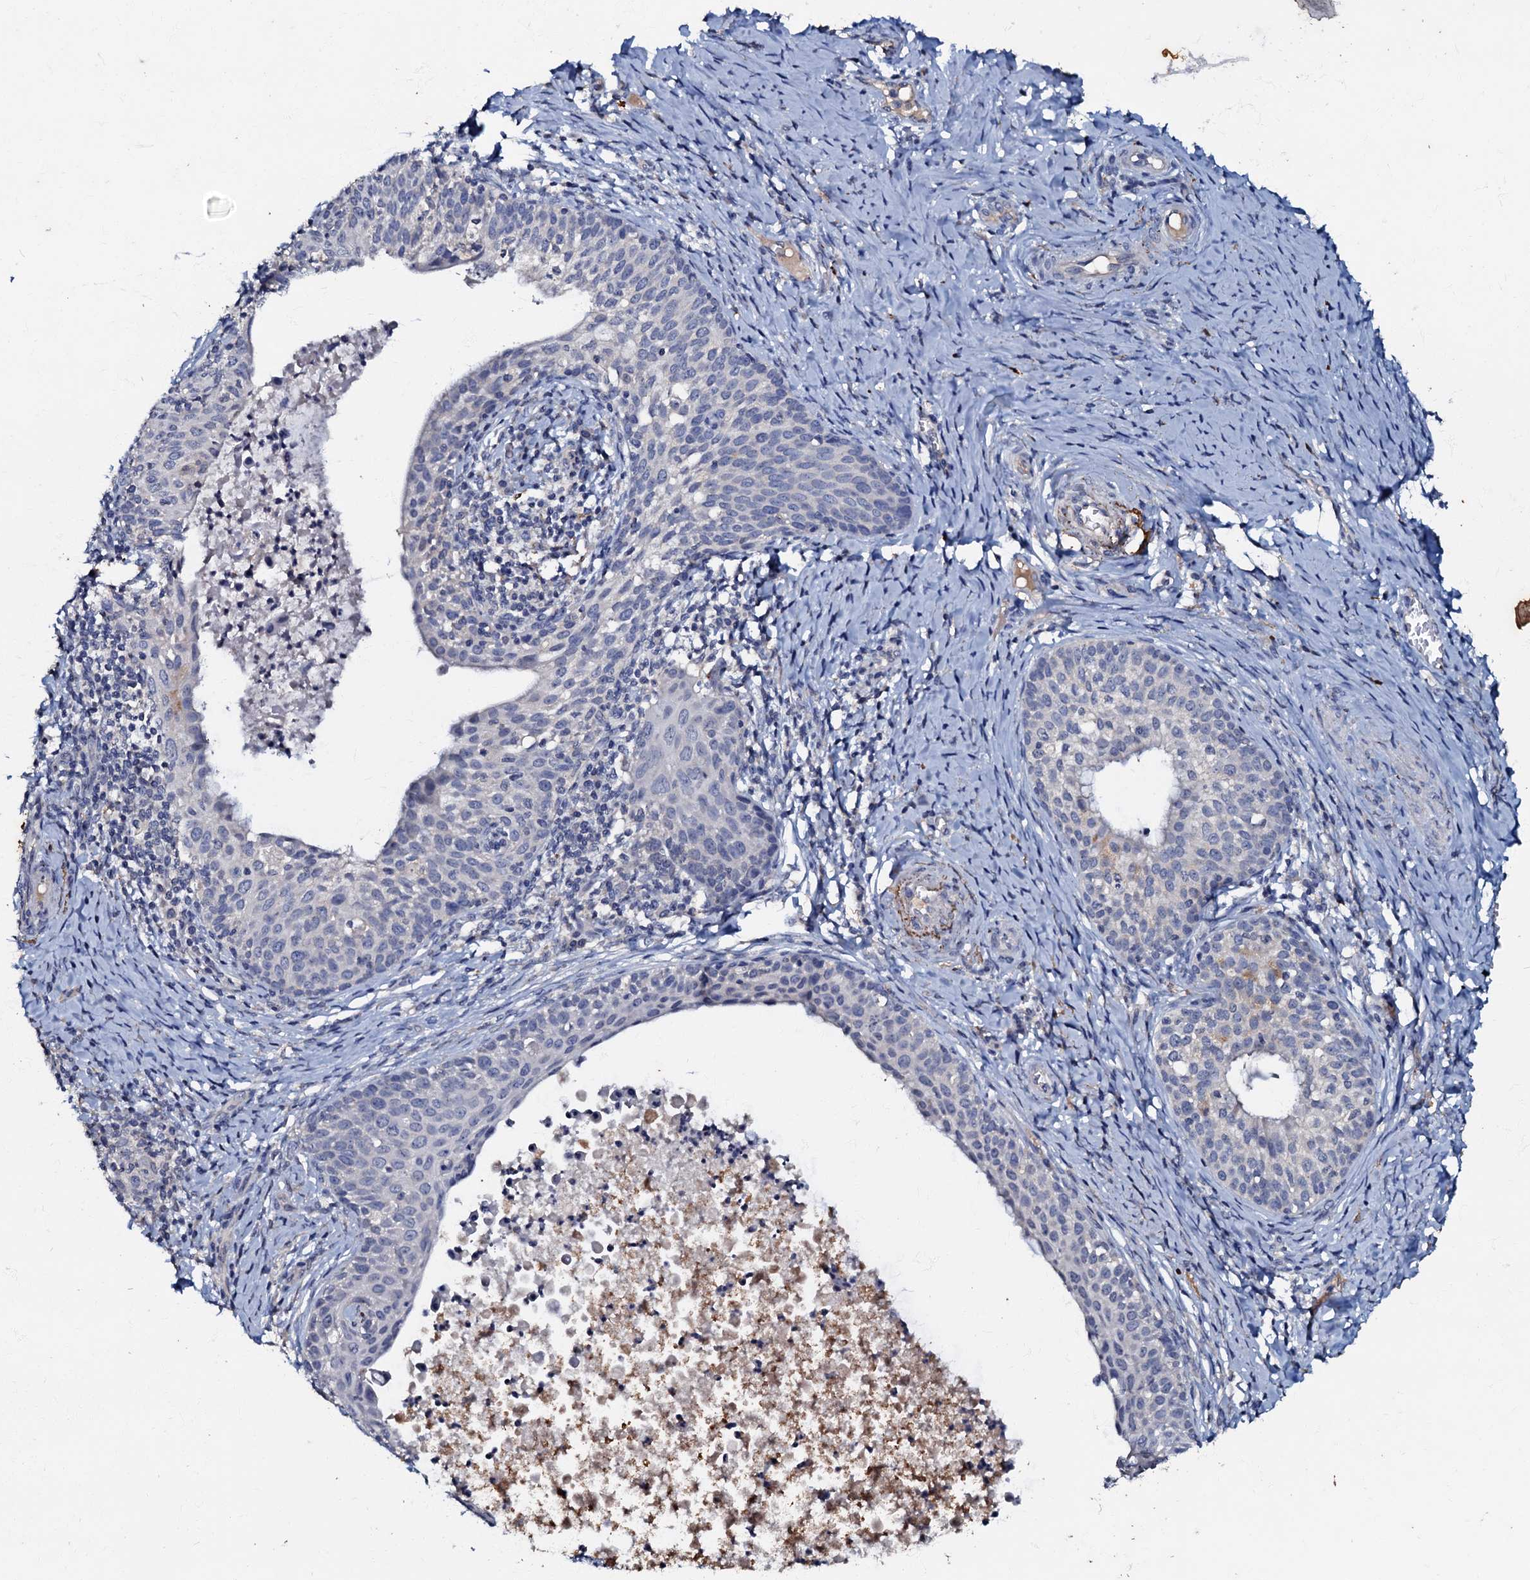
{"staining": {"intensity": "negative", "quantity": "none", "location": "none"}, "tissue": "cervical cancer", "cell_type": "Tumor cells", "image_type": "cancer", "snomed": [{"axis": "morphology", "description": "Squamous cell carcinoma, NOS"}, {"axis": "topography", "description": "Cervix"}], "caption": "IHC photomicrograph of neoplastic tissue: human cervical cancer stained with DAB displays no significant protein expression in tumor cells.", "gene": "MANSC4", "patient": {"sex": "female", "age": 52}}